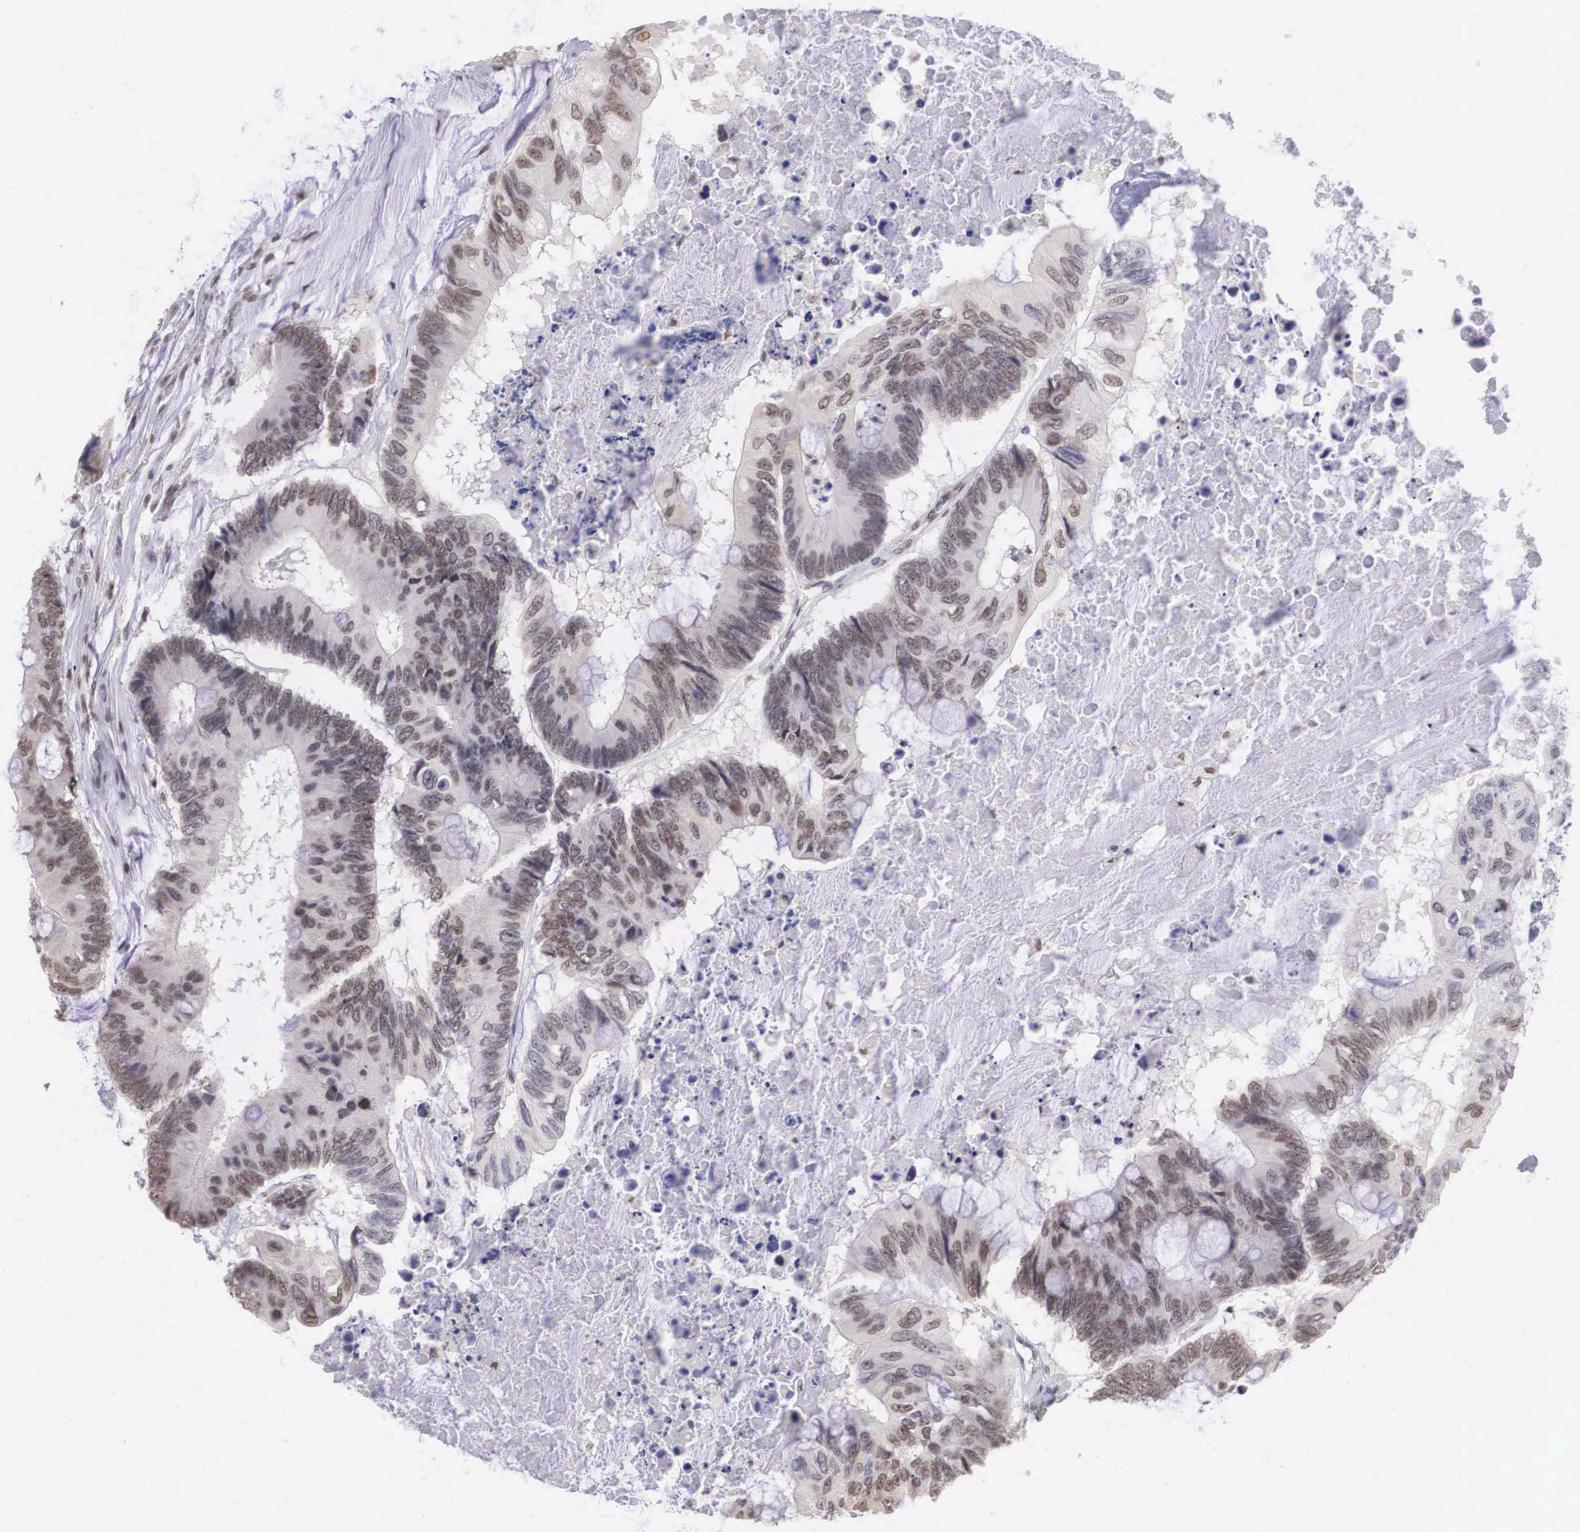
{"staining": {"intensity": "moderate", "quantity": "25%-75%", "location": "cytoplasmic/membranous"}, "tissue": "colorectal cancer", "cell_type": "Tumor cells", "image_type": "cancer", "snomed": [{"axis": "morphology", "description": "Adenocarcinoma, NOS"}, {"axis": "topography", "description": "Colon"}], "caption": "Brown immunohistochemical staining in human colorectal adenocarcinoma demonstrates moderate cytoplasmic/membranous positivity in about 25%-75% of tumor cells. Nuclei are stained in blue.", "gene": "ETV6", "patient": {"sex": "male", "age": 65}}